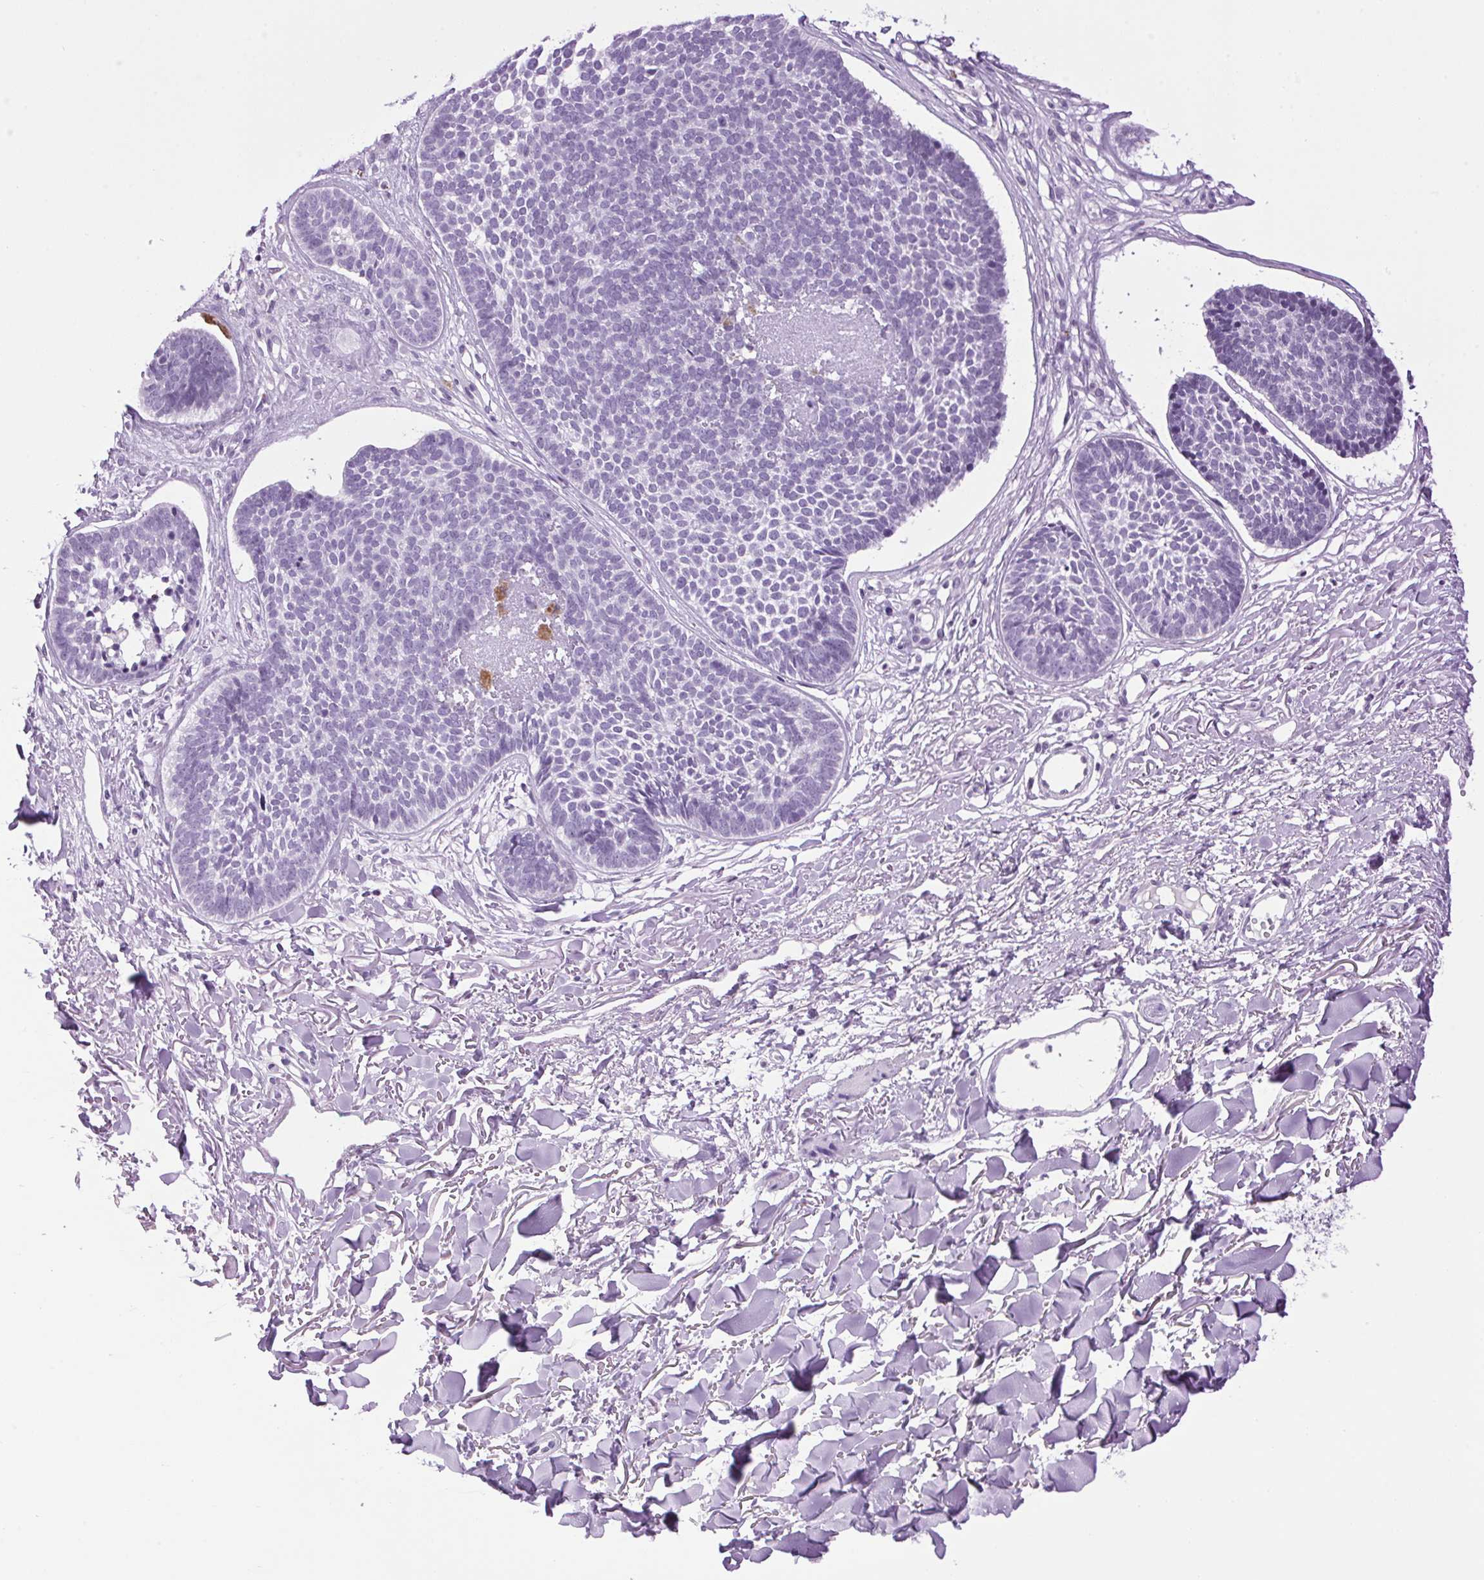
{"staining": {"intensity": "negative", "quantity": "none", "location": "none"}, "tissue": "skin cancer", "cell_type": "Tumor cells", "image_type": "cancer", "snomed": [{"axis": "morphology", "description": "Basal cell carcinoma"}, {"axis": "topography", "description": "Skin"}, {"axis": "topography", "description": "Skin of neck"}, {"axis": "topography", "description": "Skin of shoulder"}, {"axis": "topography", "description": "Skin of back"}], "caption": "The image shows no staining of tumor cells in skin basal cell carcinoma. The staining is performed using DAB brown chromogen with nuclei counter-stained in using hematoxylin.", "gene": "TMEM88B", "patient": {"sex": "male", "age": 80}}